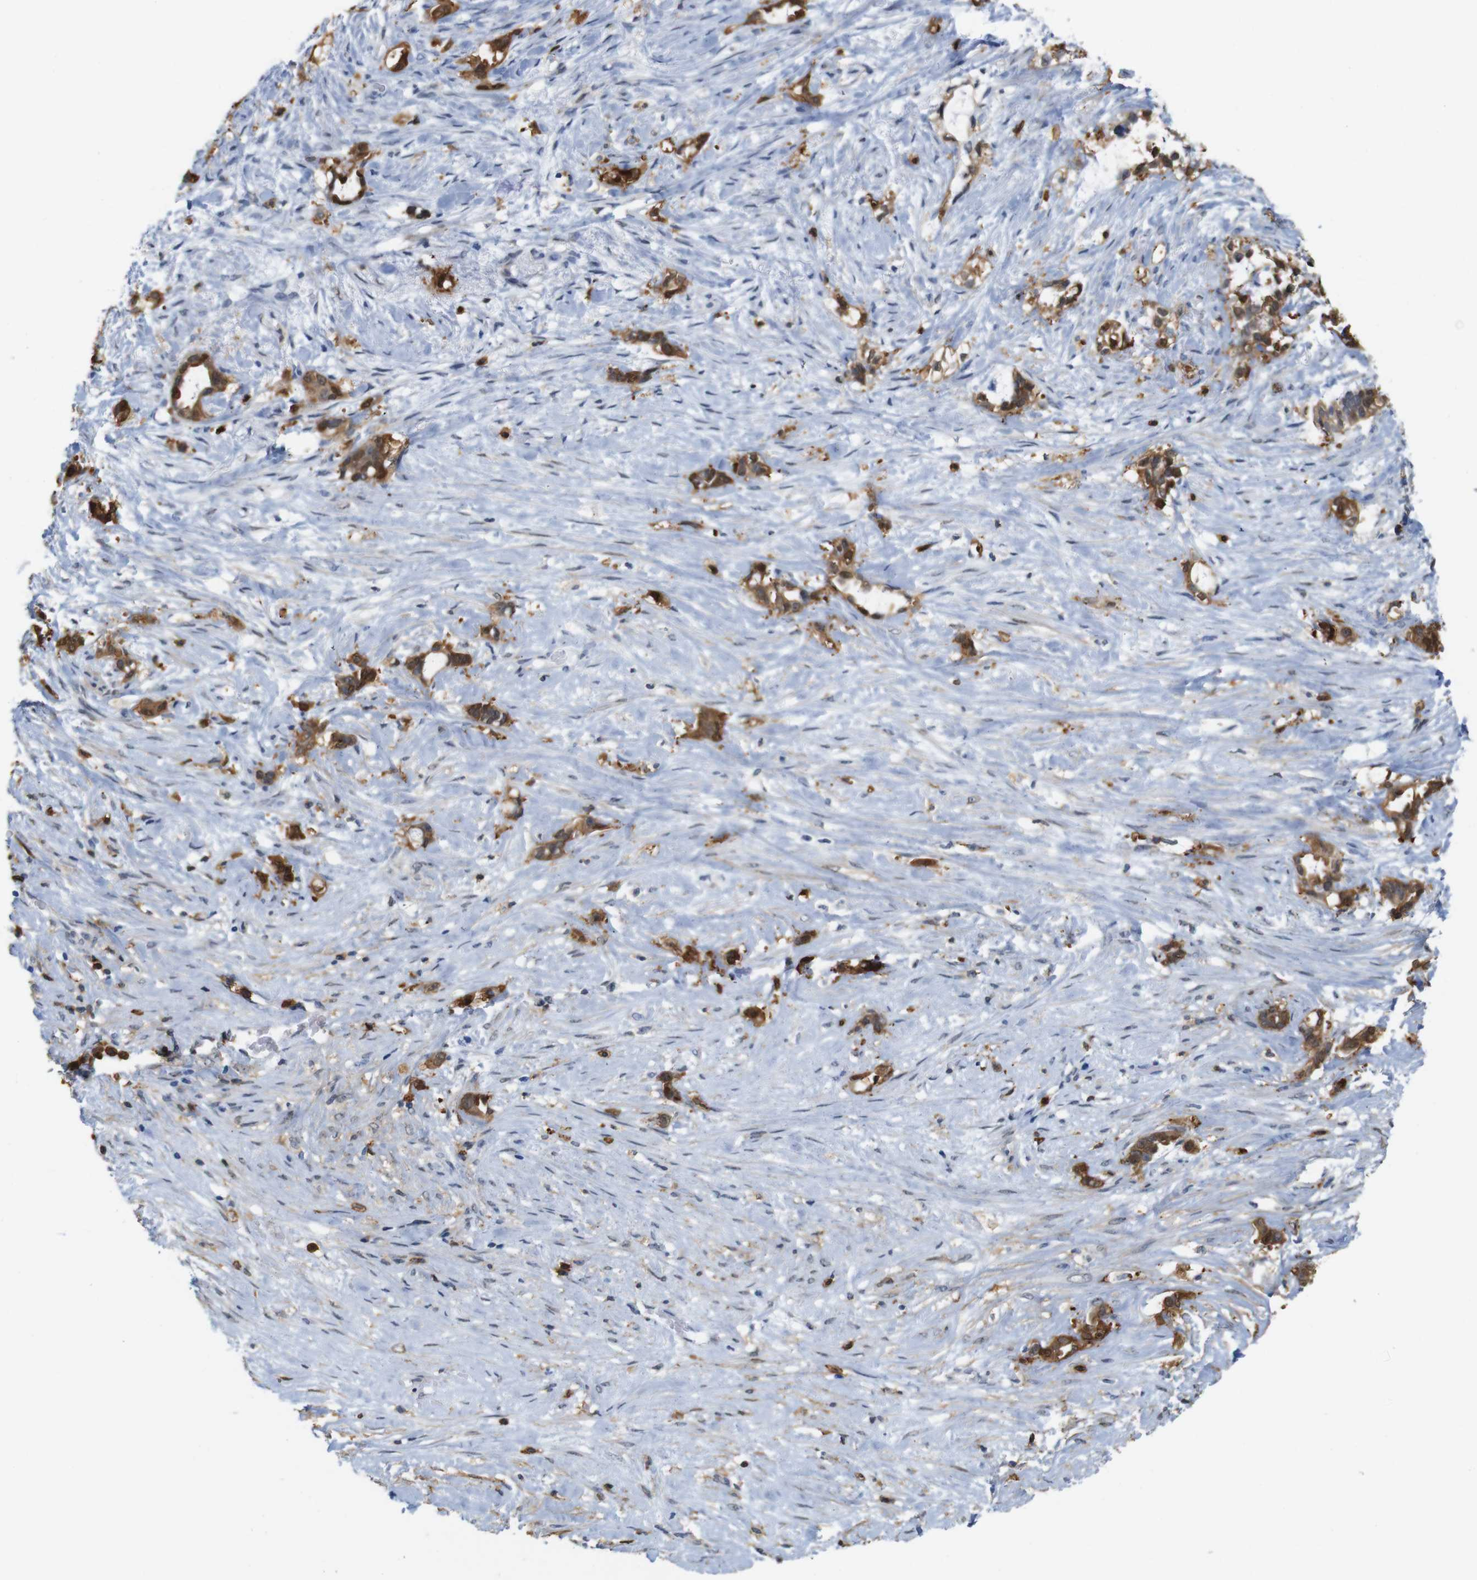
{"staining": {"intensity": "moderate", "quantity": ">75%", "location": "cytoplasmic/membranous,nuclear"}, "tissue": "liver cancer", "cell_type": "Tumor cells", "image_type": "cancer", "snomed": [{"axis": "morphology", "description": "Cholangiocarcinoma"}, {"axis": "topography", "description": "Liver"}], "caption": "Immunohistochemical staining of human liver cancer reveals medium levels of moderate cytoplasmic/membranous and nuclear protein positivity in approximately >75% of tumor cells.", "gene": "ANXA1", "patient": {"sex": "female", "age": 65}}